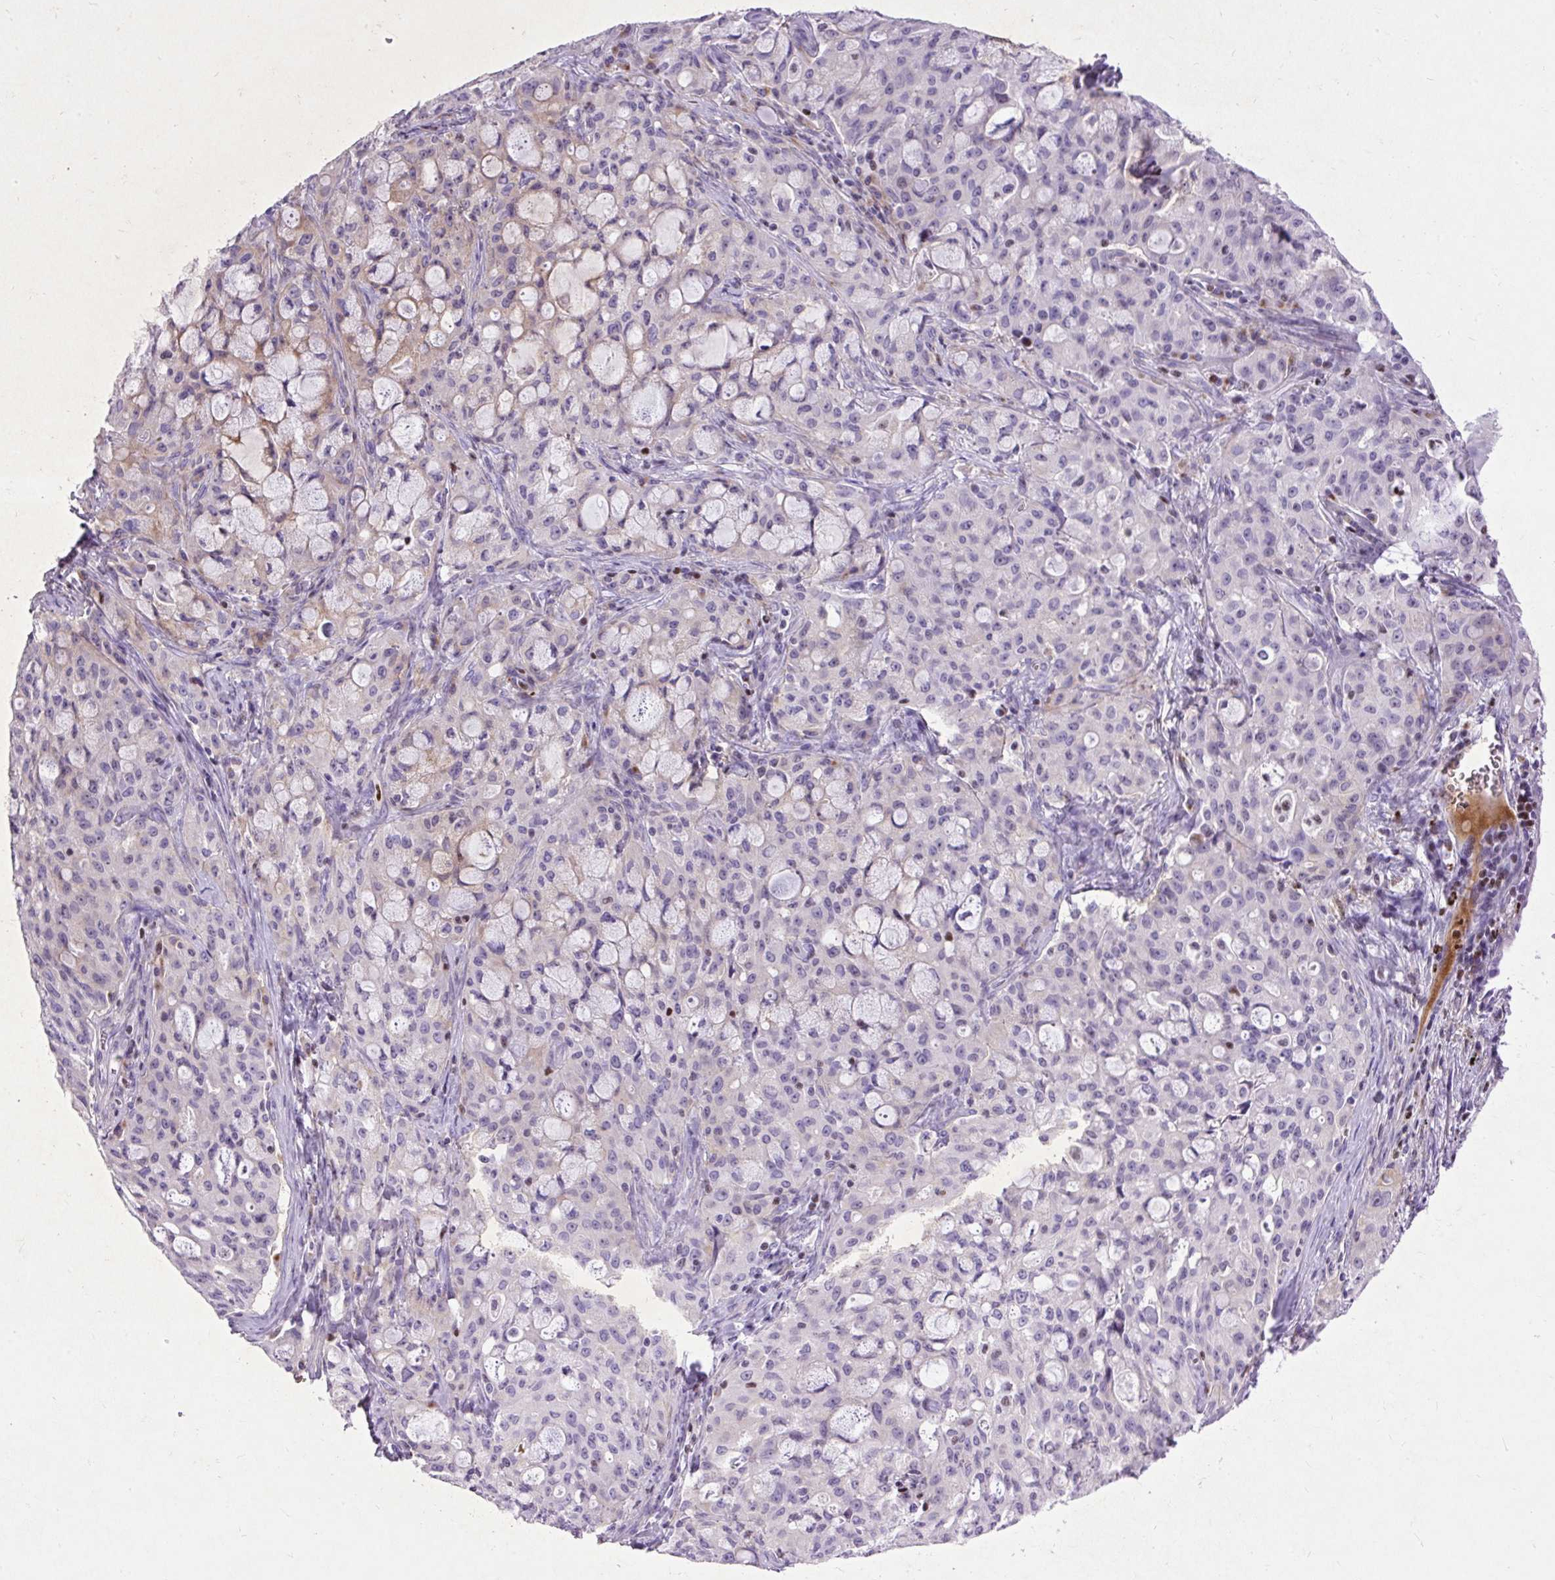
{"staining": {"intensity": "weak", "quantity": "<25%", "location": "cytoplasmic/membranous"}, "tissue": "lung cancer", "cell_type": "Tumor cells", "image_type": "cancer", "snomed": [{"axis": "morphology", "description": "Adenocarcinoma, NOS"}, {"axis": "topography", "description": "Lung"}], "caption": "DAB immunohistochemical staining of human lung adenocarcinoma shows no significant staining in tumor cells. Nuclei are stained in blue.", "gene": "SPC24", "patient": {"sex": "female", "age": 44}}